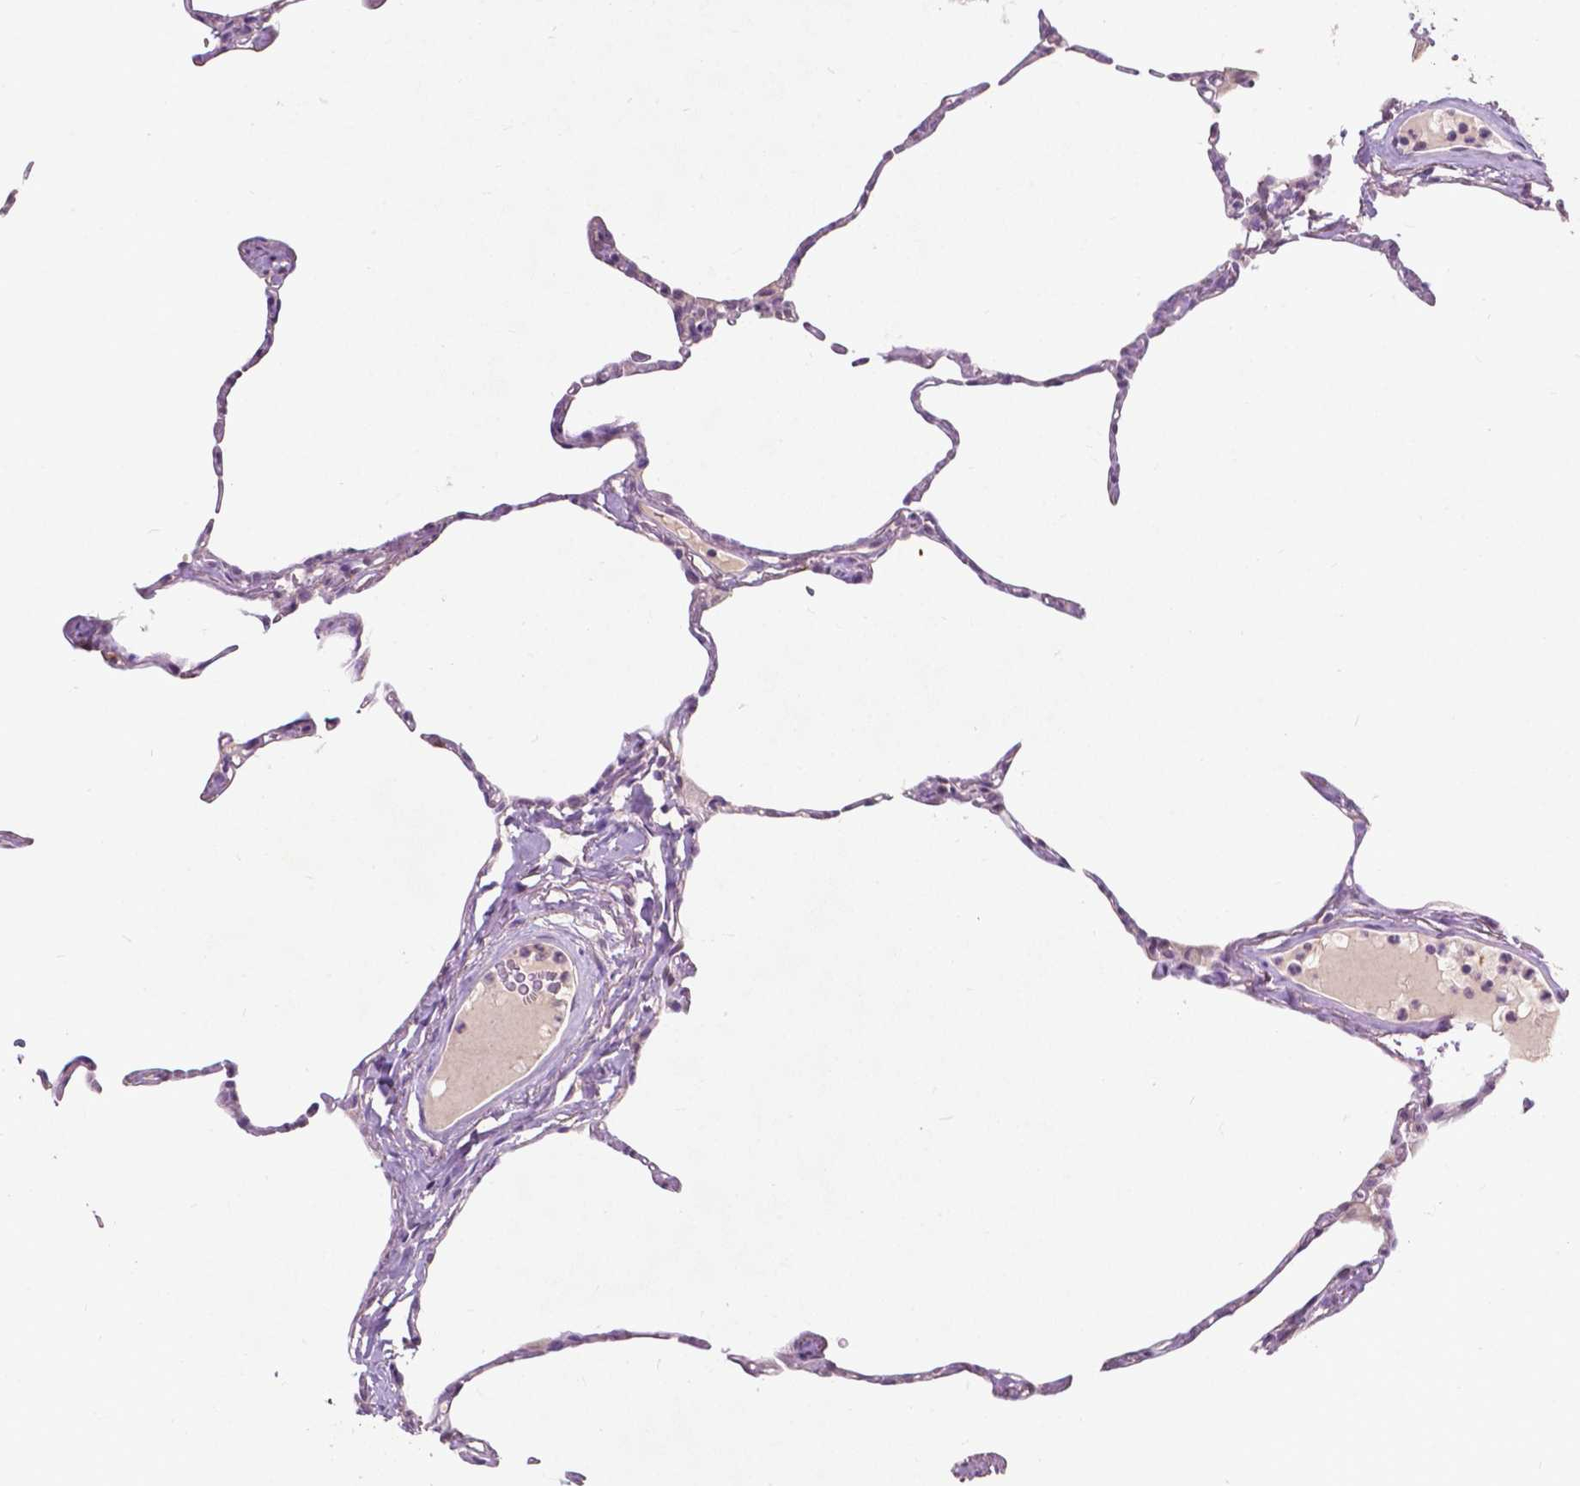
{"staining": {"intensity": "negative", "quantity": "none", "location": "none"}, "tissue": "lung", "cell_type": "Alveolar cells", "image_type": "normal", "snomed": [{"axis": "morphology", "description": "Normal tissue, NOS"}, {"axis": "topography", "description": "Lung"}], "caption": "This is a histopathology image of IHC staining of unremarkable lung, which shows no positivity in alveolar cells. (Immunohistochemistry, brightfield microscopy, high magnification).", "gene": "GPR37", "patient": {"sex": "male", "age": 65}}